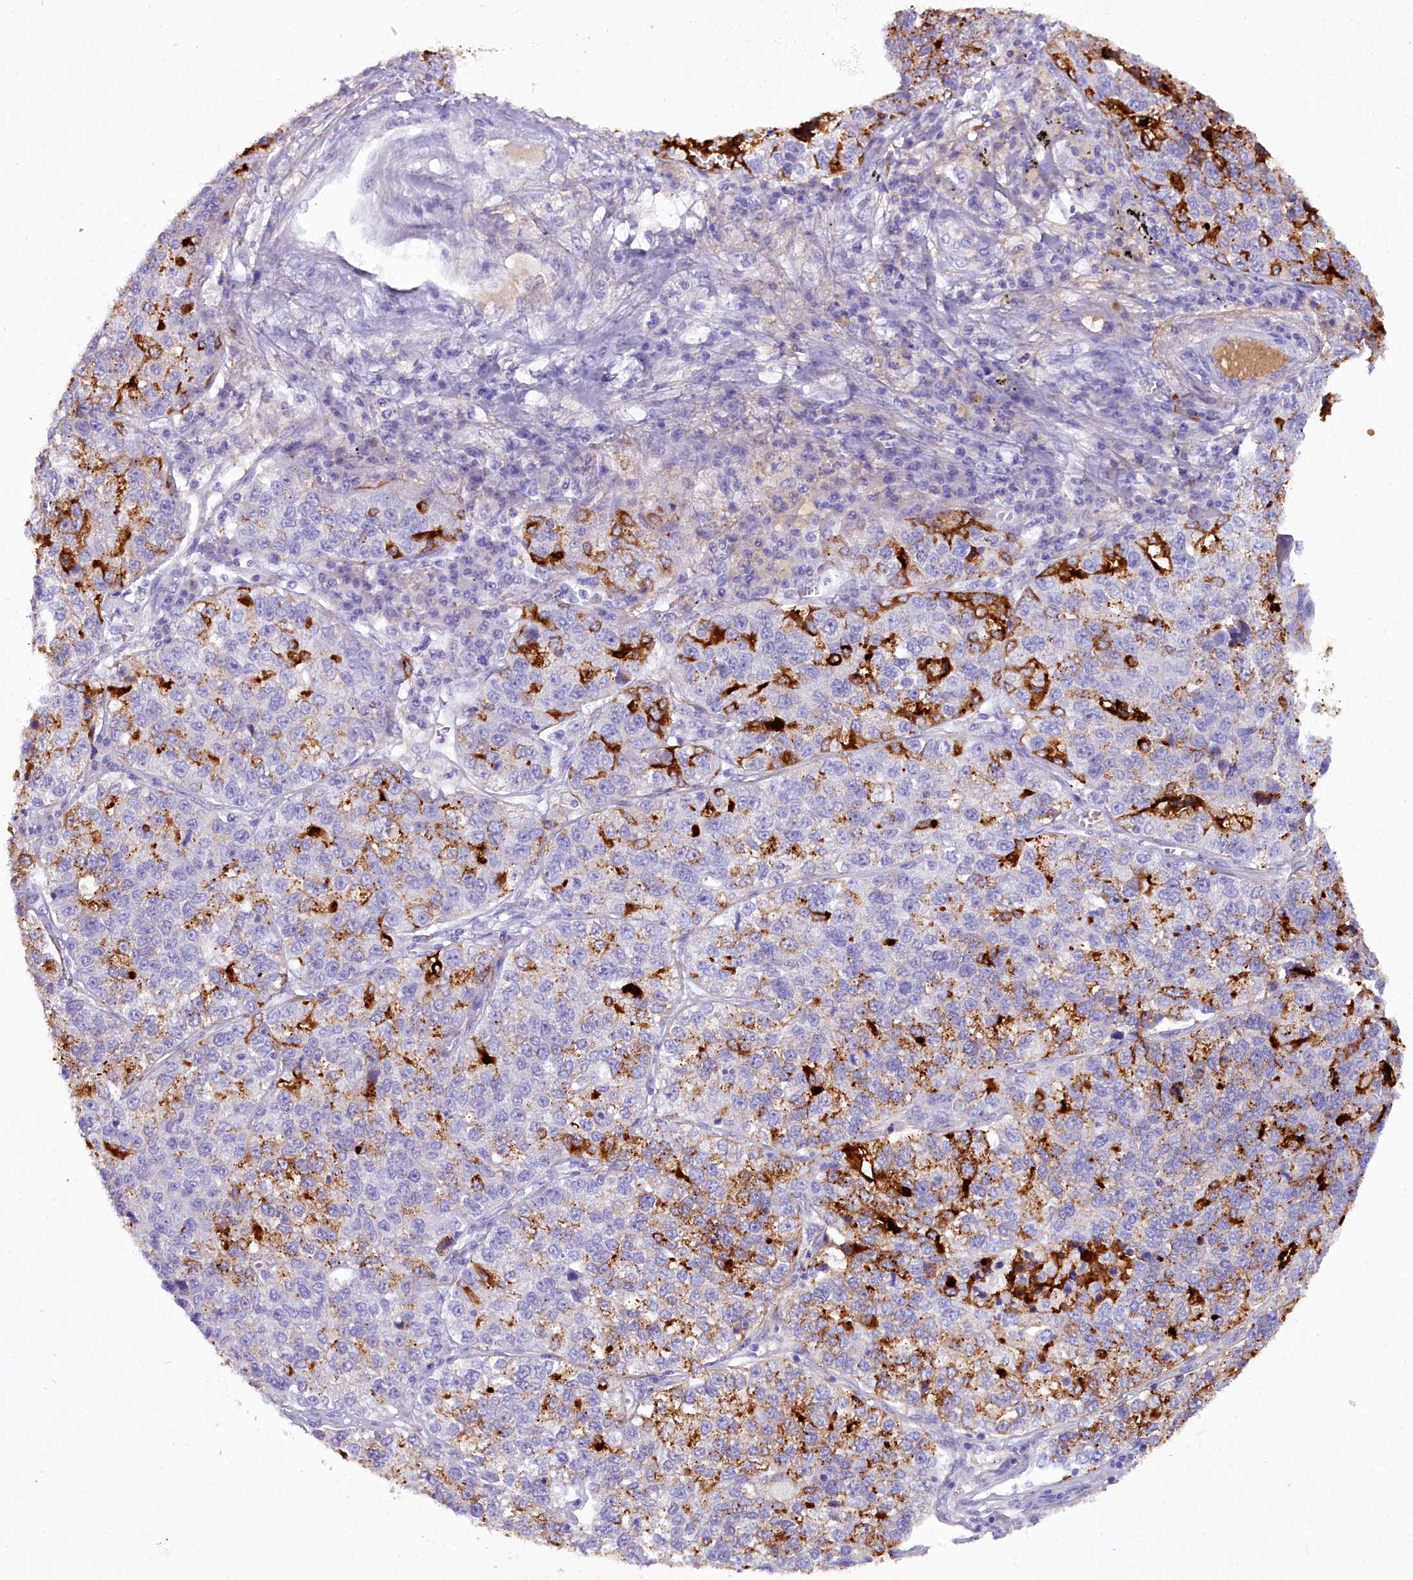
{"staining": {"intensity": "strong", "quantity": "<25%", "location": "cytoplasmic/membranous"}, "tissue": "lung cancer", "cell_type": "Tumor cells", "image_type": "cancer", "snomed": [{"axis": "morphology", "description": "Adenocarcinoma, NOS"}, {"axis": "topography", "description": "Lung"}], "caption": "IHC micrograph of neoplastic tissue: human lung adenocarcinoma stained using immunohistochemistry (IHC) displays medium levels of strong protein expression localized specifically in the cytoplasmic/membranous of tumor cells, appearing as a cytoplasmic/membranous brown color.", "gene": "OSTN", "patient": {"sex": "male", "age": 49}}